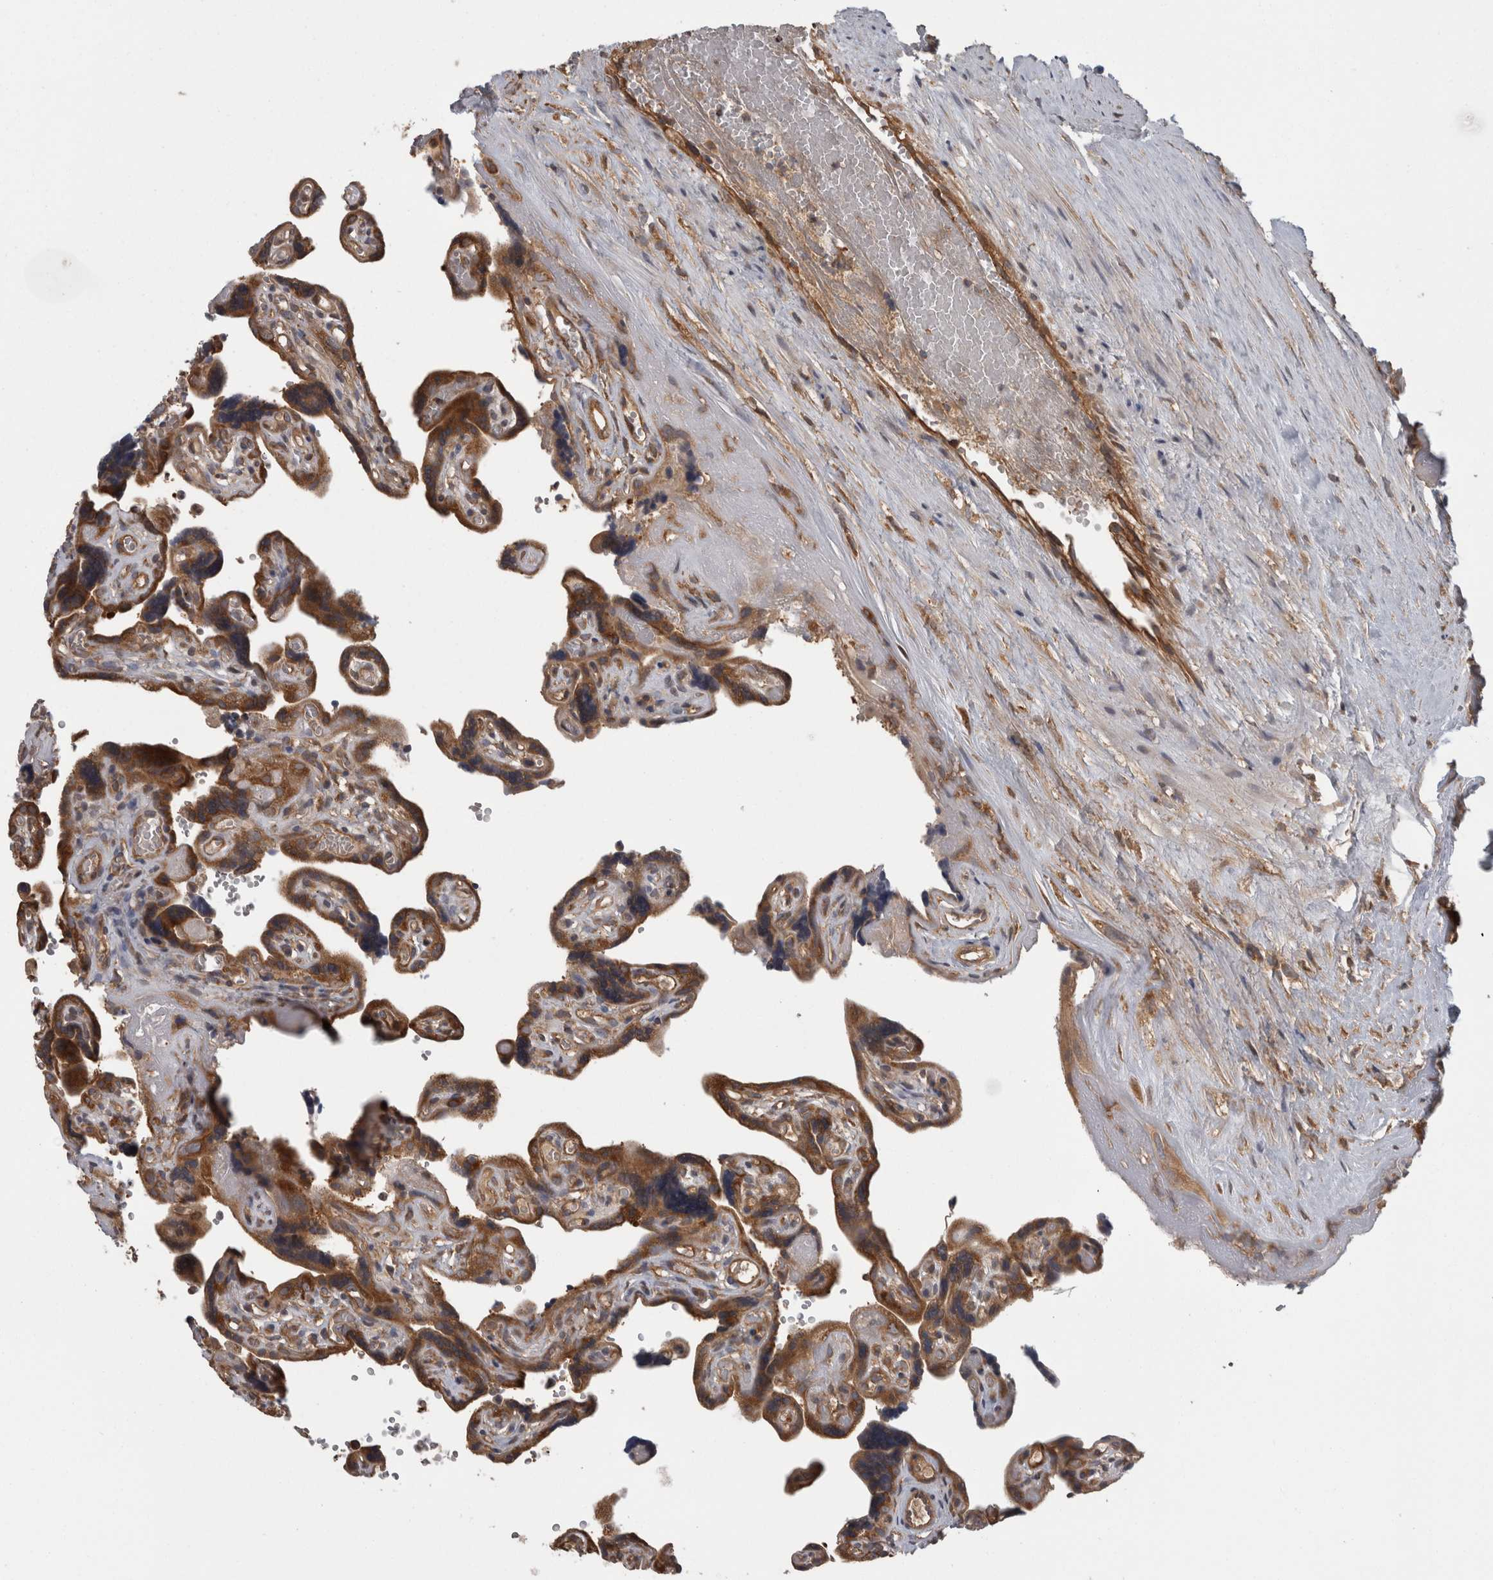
{"staining": {"intensity": "strong", "quantity": ">75%", "location": "cytoplasmic/membranous"}, "tissue": "placenta", "cell_type": "Trophoblastic cells", "image_type": "normal", "snomed": [{"axis": "morphology", "description": "Normal tissue, NOS"}, {"axis": "topography", "description": "Placenta"}], "caption": "An immunohistochemistry micrograph of unremarkable tissue is shown. Protein staining in brown shows strong cytoplasmic/membranous positivity in placenta within trophoblastic cells. The staining was performed using DAB to visualize the protein expression in brown, while the nuclei were stained in blue with hematoxylin (Magnification: 20x).", "gene": "SMCR8", "patient": {"sex": "female", "age": 30}}